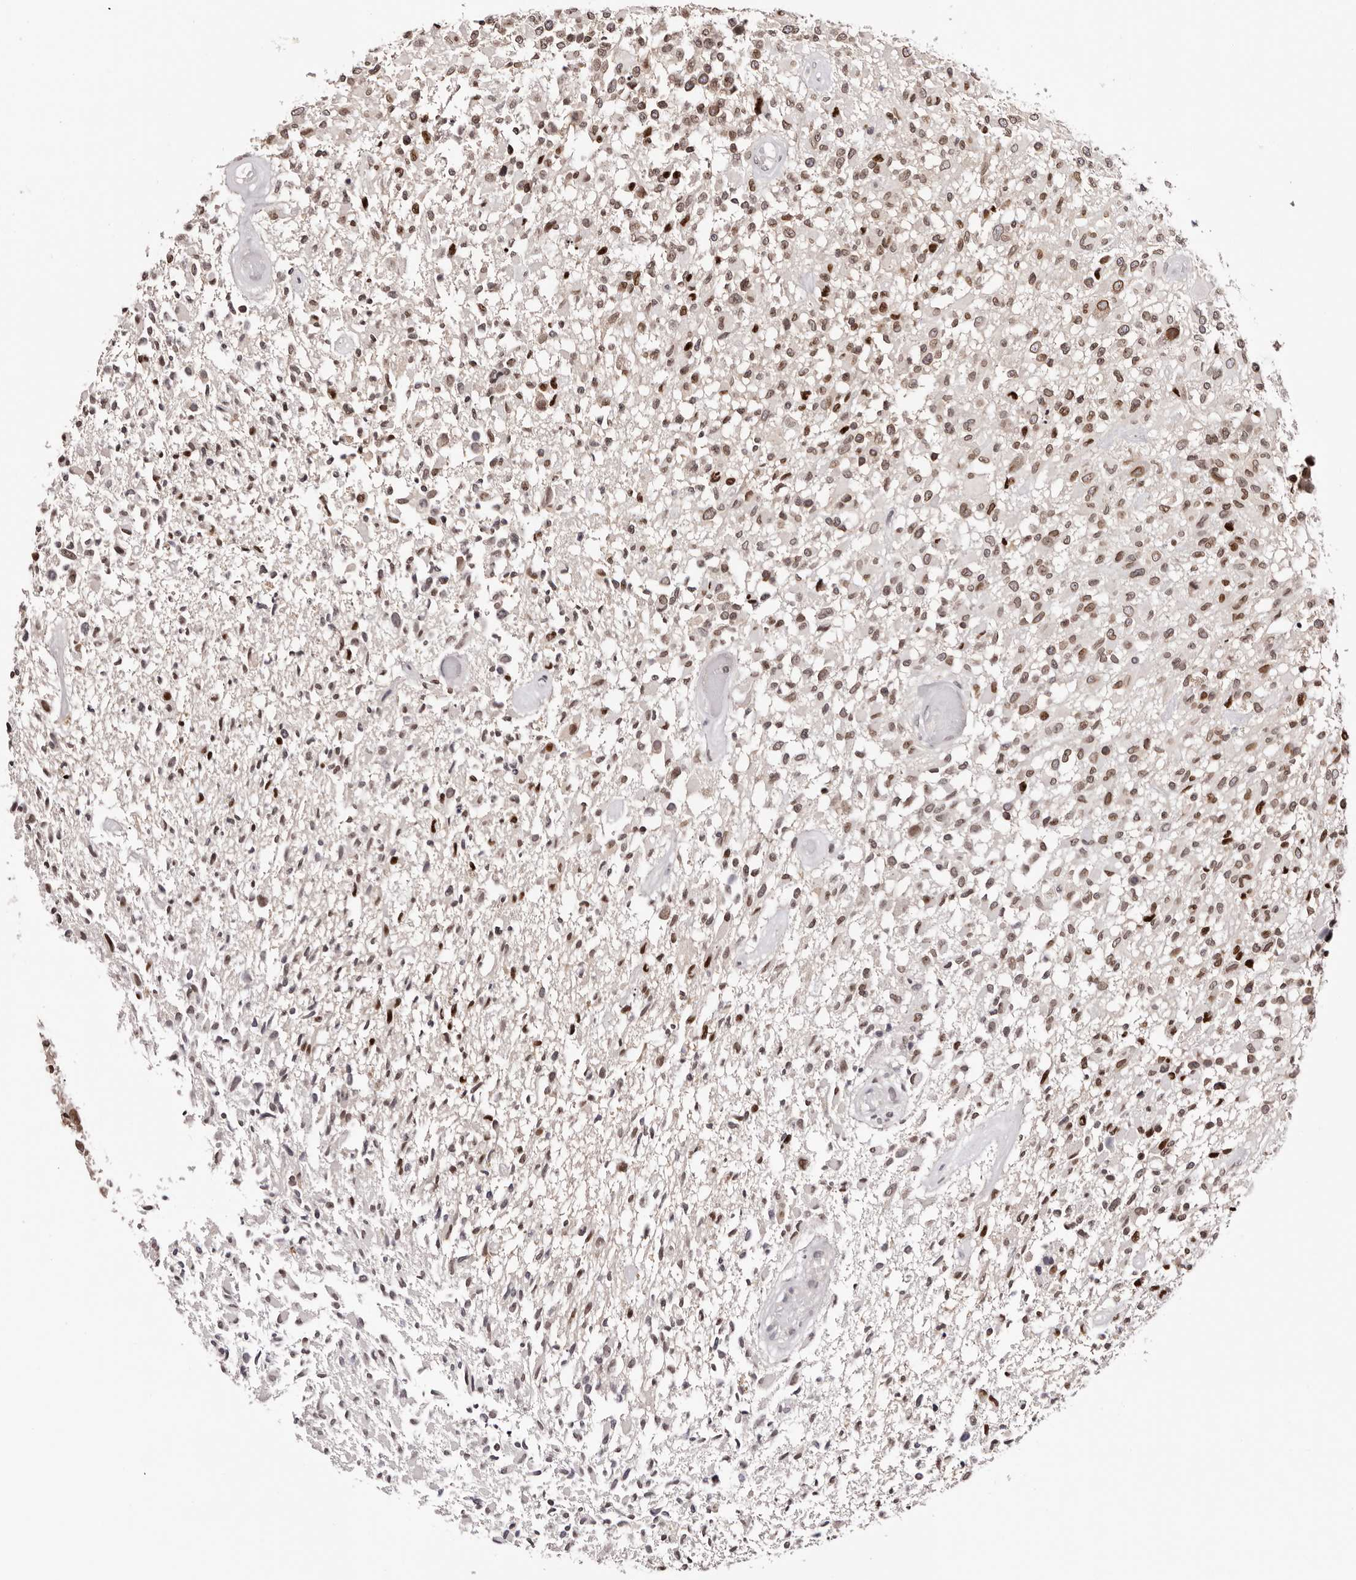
{"staining": {"intensity": "moderate", "quantity": ">75%", "location": "cytoplasmic/membranous,nuclear"}, "tissue": "glioma", "cell_type": "Tumor cells", "image_type": "cancer", "snomed": [{"axis": "morphology", "description": "Glioma, malignant, High grade"}, {"axis": "morphology", "description": "Glioblastoma, NOS"}, {"axis": "topography", "description": "Brain"}], "caption": "Approximately >75% of tumor cells in human glioma show moderate cytoplasmic/membranous and nuclear protein expression as visualized by brown immunohistochemical staining.", "gene": "NUP153", "patient": {"sex": "male", "age": 60}}